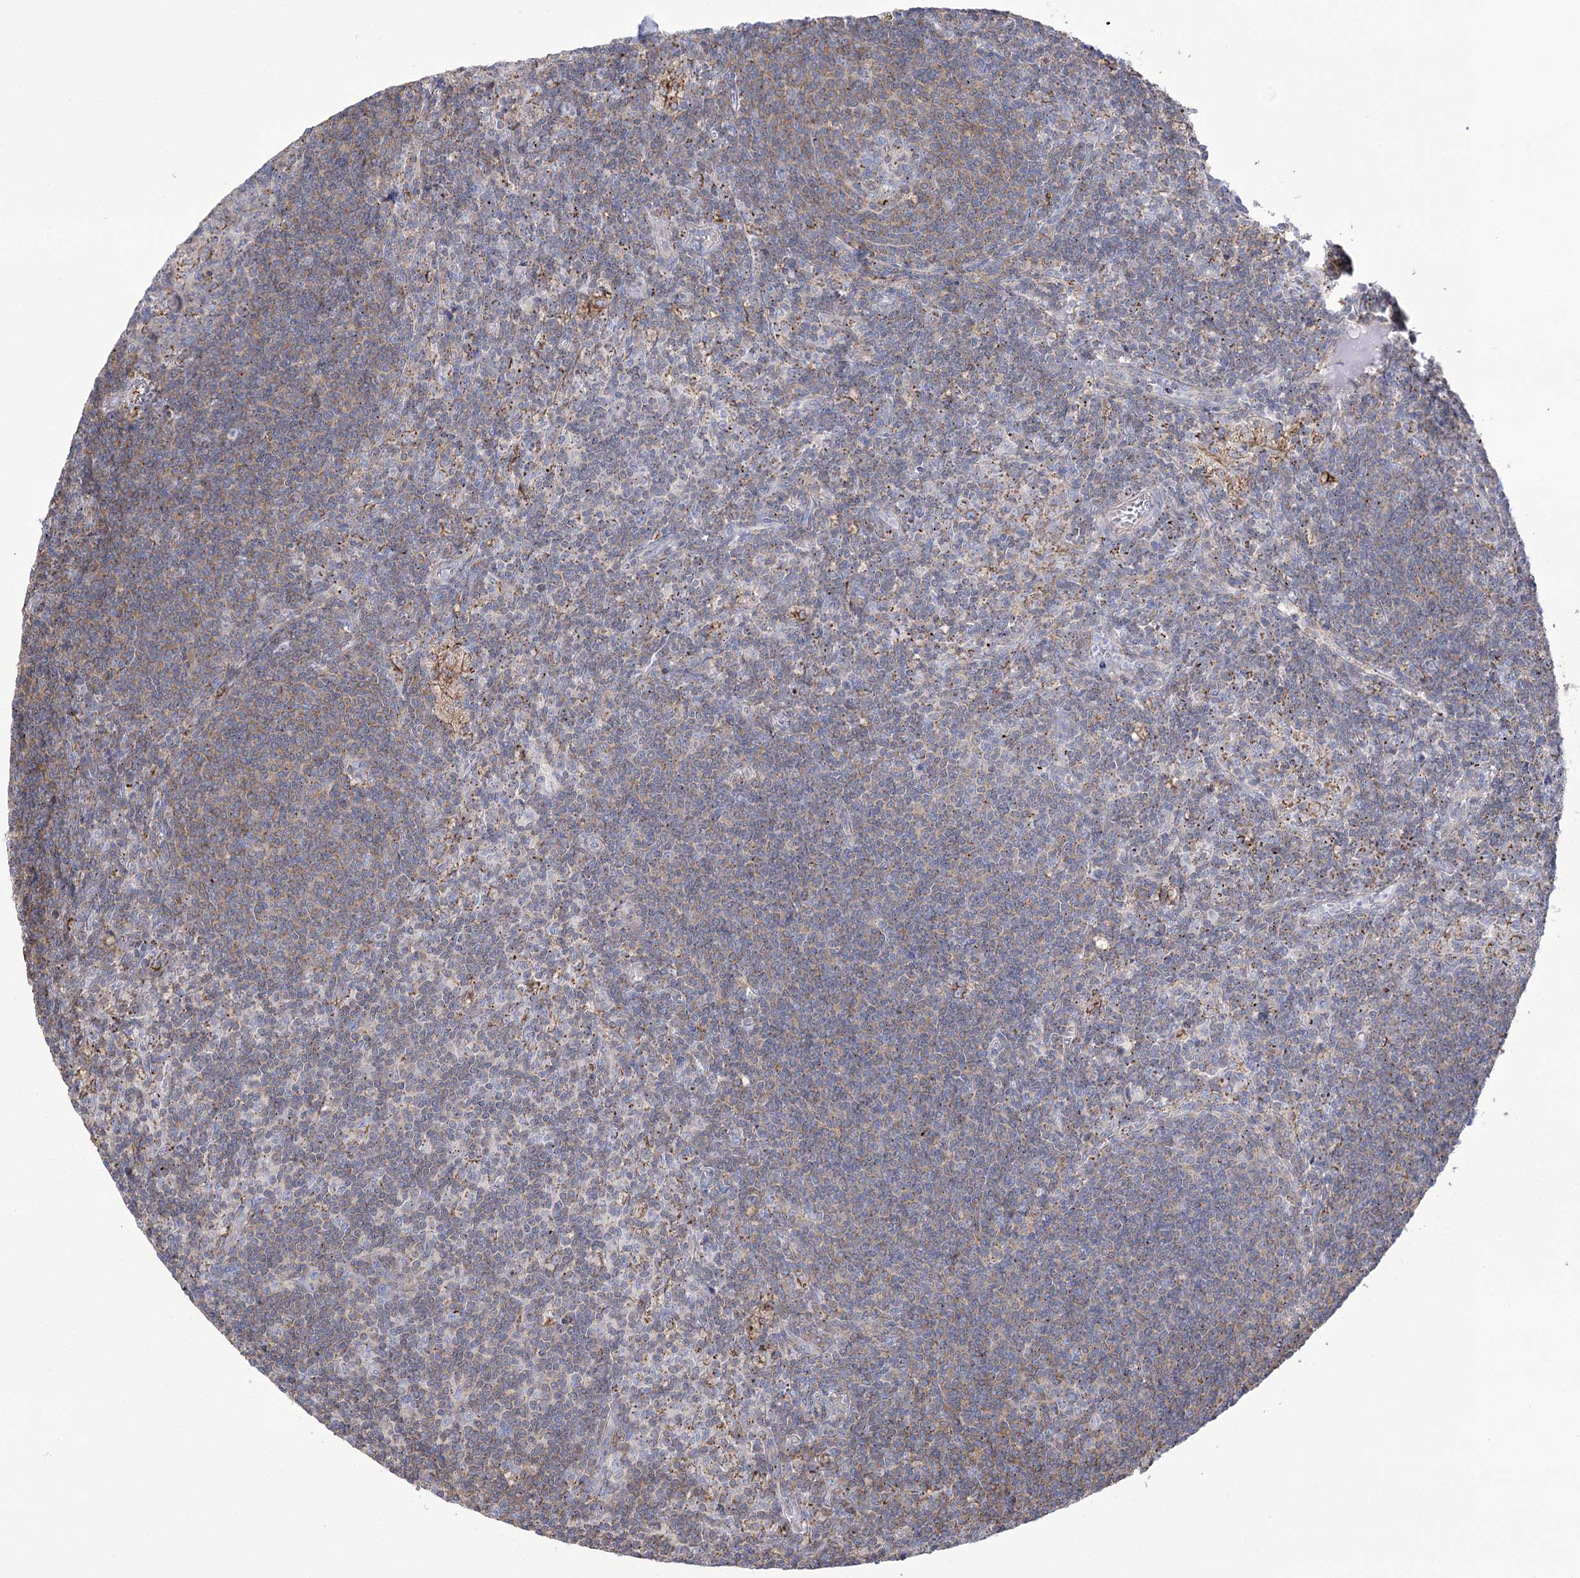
{"staining": {"intensity": "negative", "quantity": "none", "location": "none"}, "tissue": "lymph node", "cell_type": "Germinal center cells", "image_type": "normal", "snomed": [{"axis": "morphology", "description": "Normal tissue, NOS"}, {"axis": "topography", "description": "Lymph node"}], "caption": "Immunohistochemistry histopathology image of normal lymph node stained for a protein (brown), which reveals no positivity in germinal center cells. (DAB immunohistochemistry (IHC), high magnification).", "gene": "FAM216A", "patient": {"sex": "male", "age": 69}}